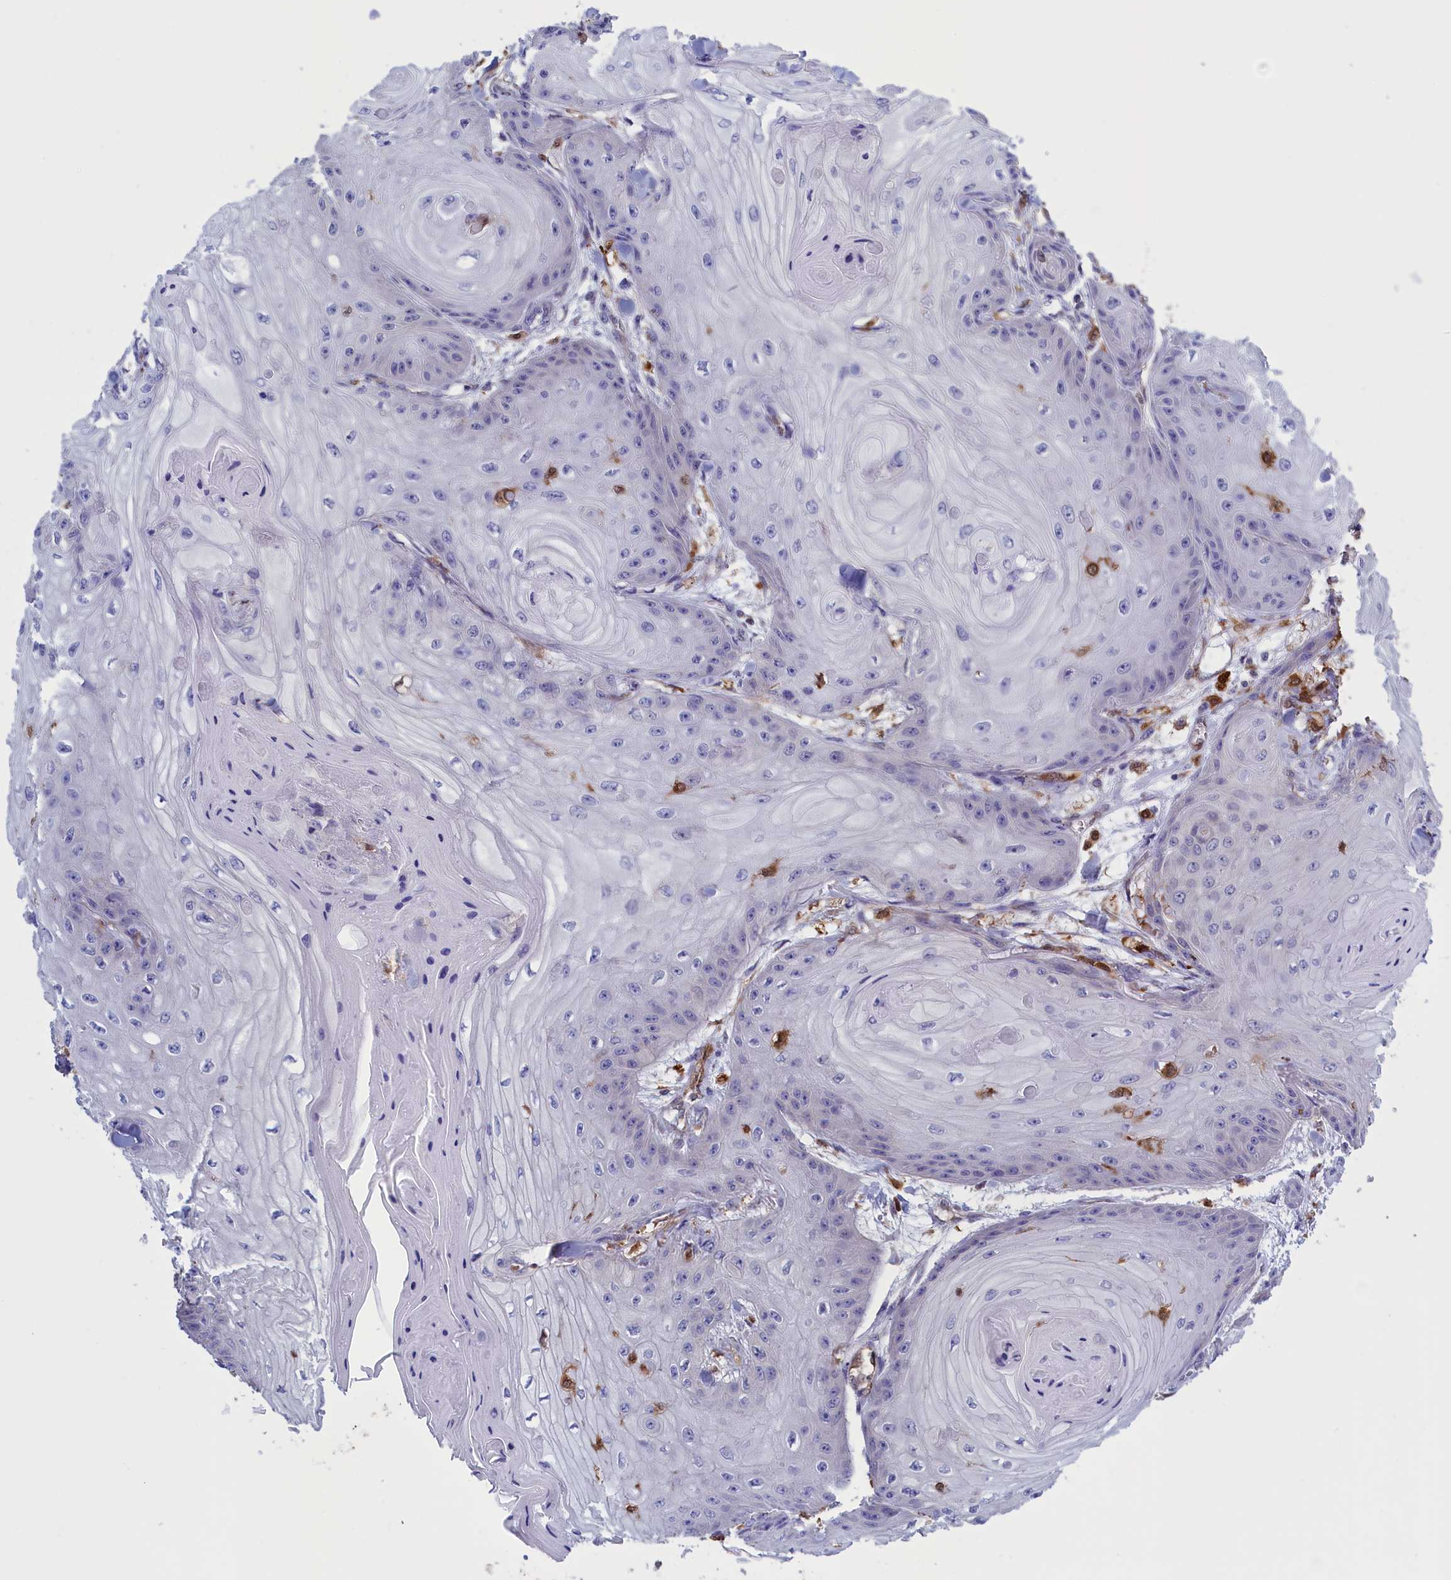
{"staining": {"intensity": "negative", "quantity": "none", "location": "none"}, "tissue": "skin cancer", "cell_type": "Tumor cells", "image_type": "cancer", "snomed": [{"axis": "morphology", "description": "Squamous cell carcinoma, NOS"}, {"axis": "topography", "description": "Skin"}], "caption": "The photomicrograph exhibits no significant staining in tumor cells of skin cancer.", "gene": "ARHGAP18", "patient": {"sex": "male", "age": 74}}